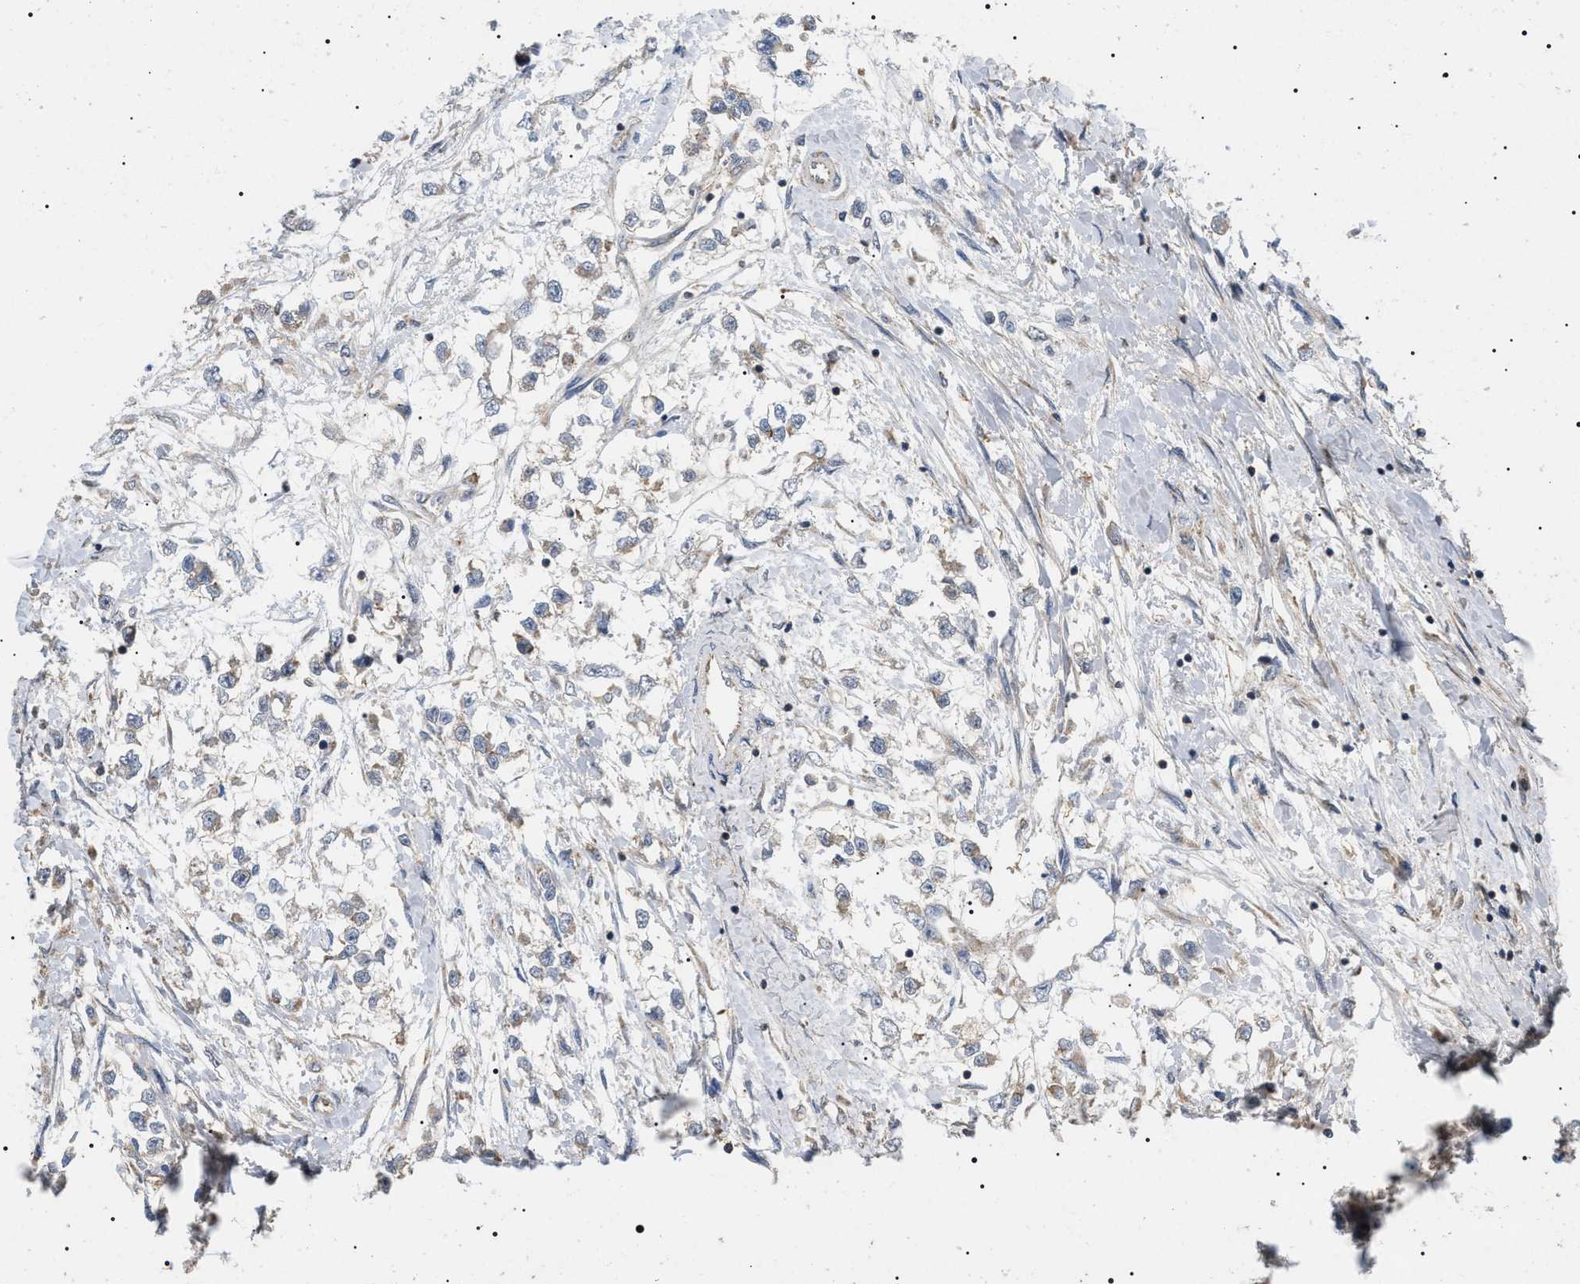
{"staining": {"intensity": "weak", "quantity": "<25%", "location": "cytoplasmic/membranous"}, "tissue": "testis cancer", "cell_type": "Tumor cells", "image_type": "cancer", "snomed": [{"axis": "morphology", "description": "Seminoma, NOS"}, {"axis": "morphology", "description": "Carcinoma, Embryonal, NOS"}, {"axis": "topography", "description": "Testis"}], "caption": "An immunohistochemistry photomicrograph of testis cancer is shown. There is no staining in tumor cells of testis cancer.", "gene": "OXSM", "patient": {"sex": "male", "age": 51}}